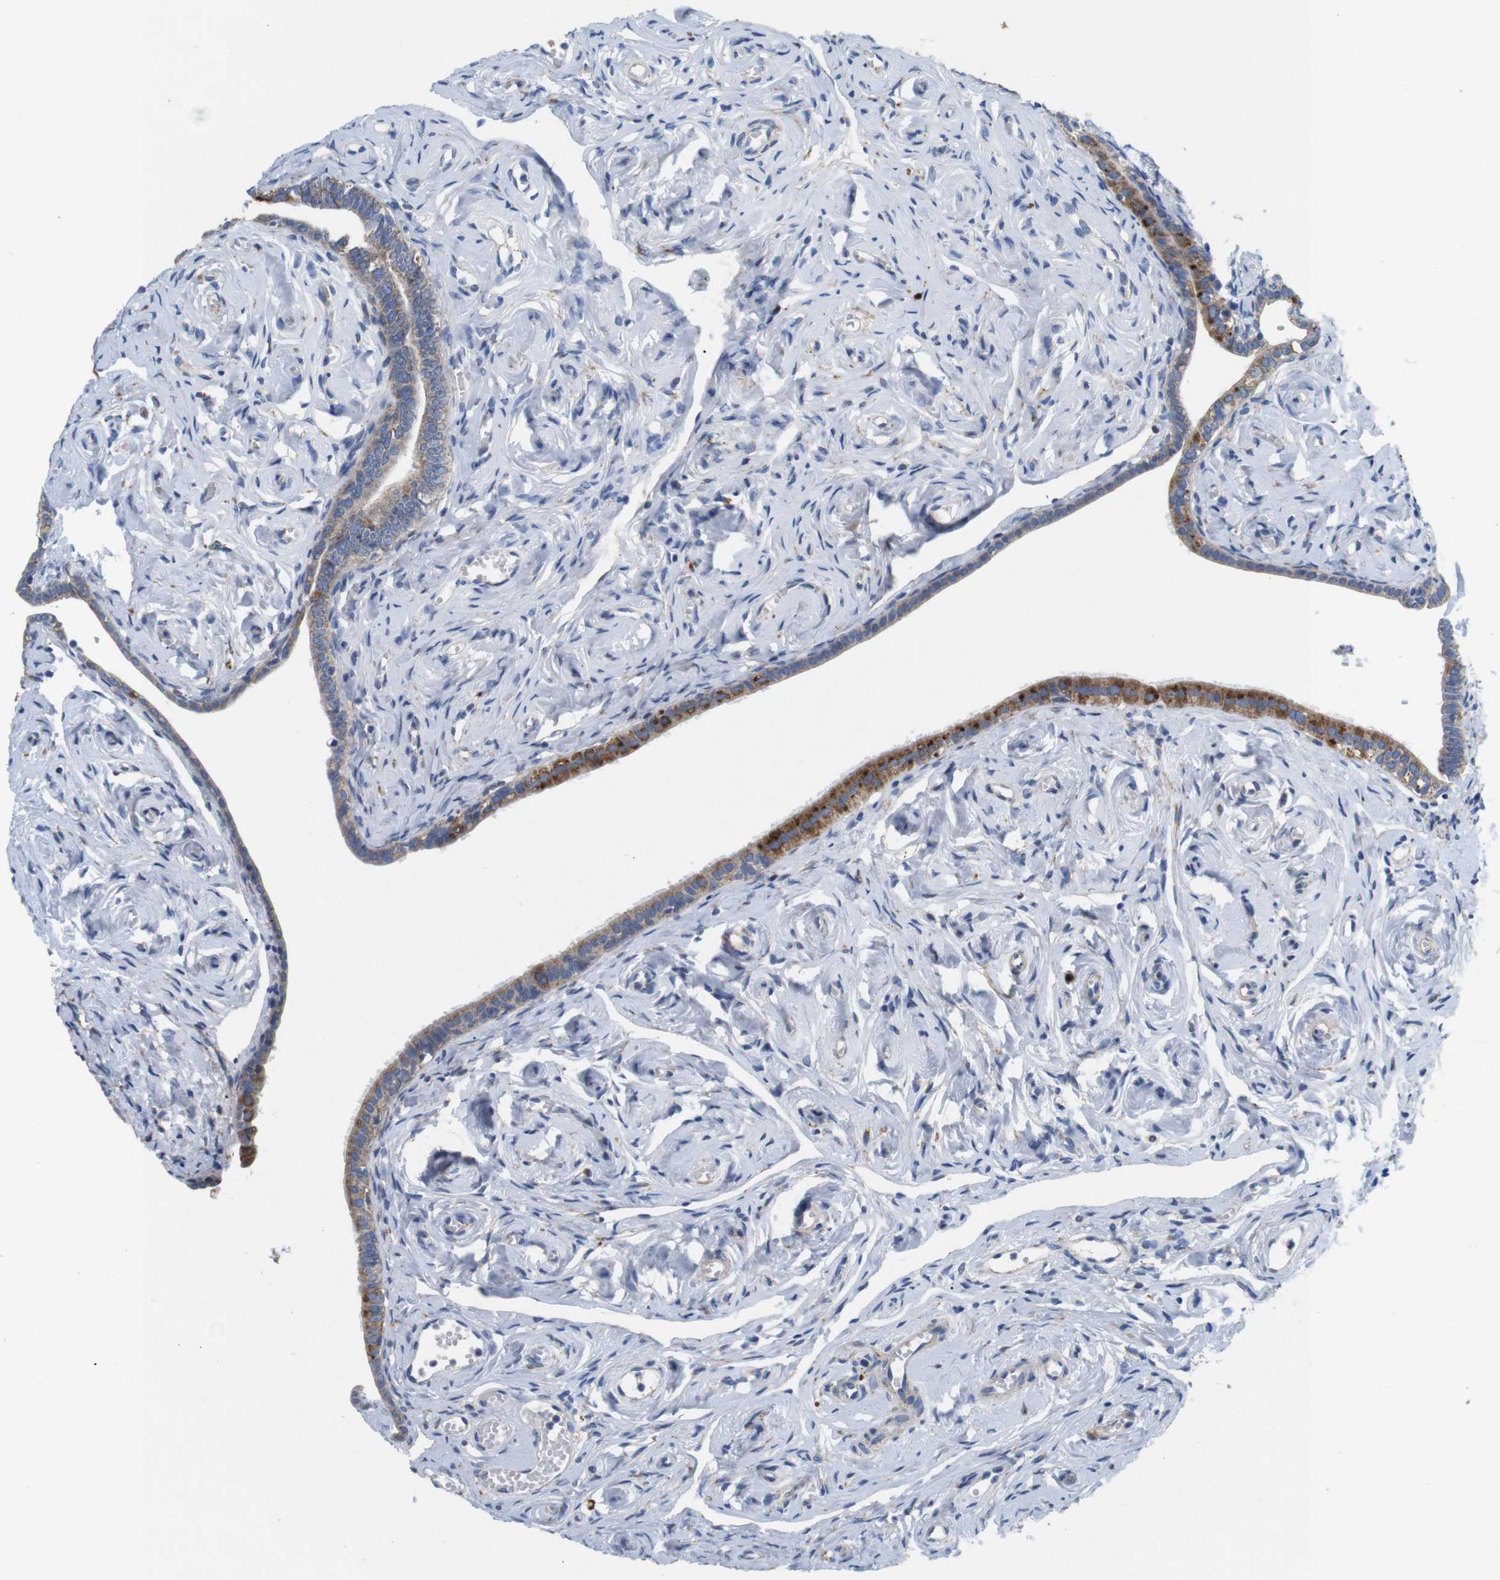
{"staining": {"intensity": "moderate", "quantity": ">75%", "location": "cytoplasmic/membranous"}, "tissue": "fallopian tube", "cell_type": "Glandular cells", "image_type": "normal", "snomed": [{"axis": "morphology", "description": "Normal tissue, NOS"}, {"axis": "topography", "description": "Fallopian tube"}], "caption": "The immunohistochemical stain shows moderate cytoplasmic/membranous staining in glandular cells of normal fallopian tube.", "gene": "F2RL1", "patient": {"sex": "female", "age": 71}}